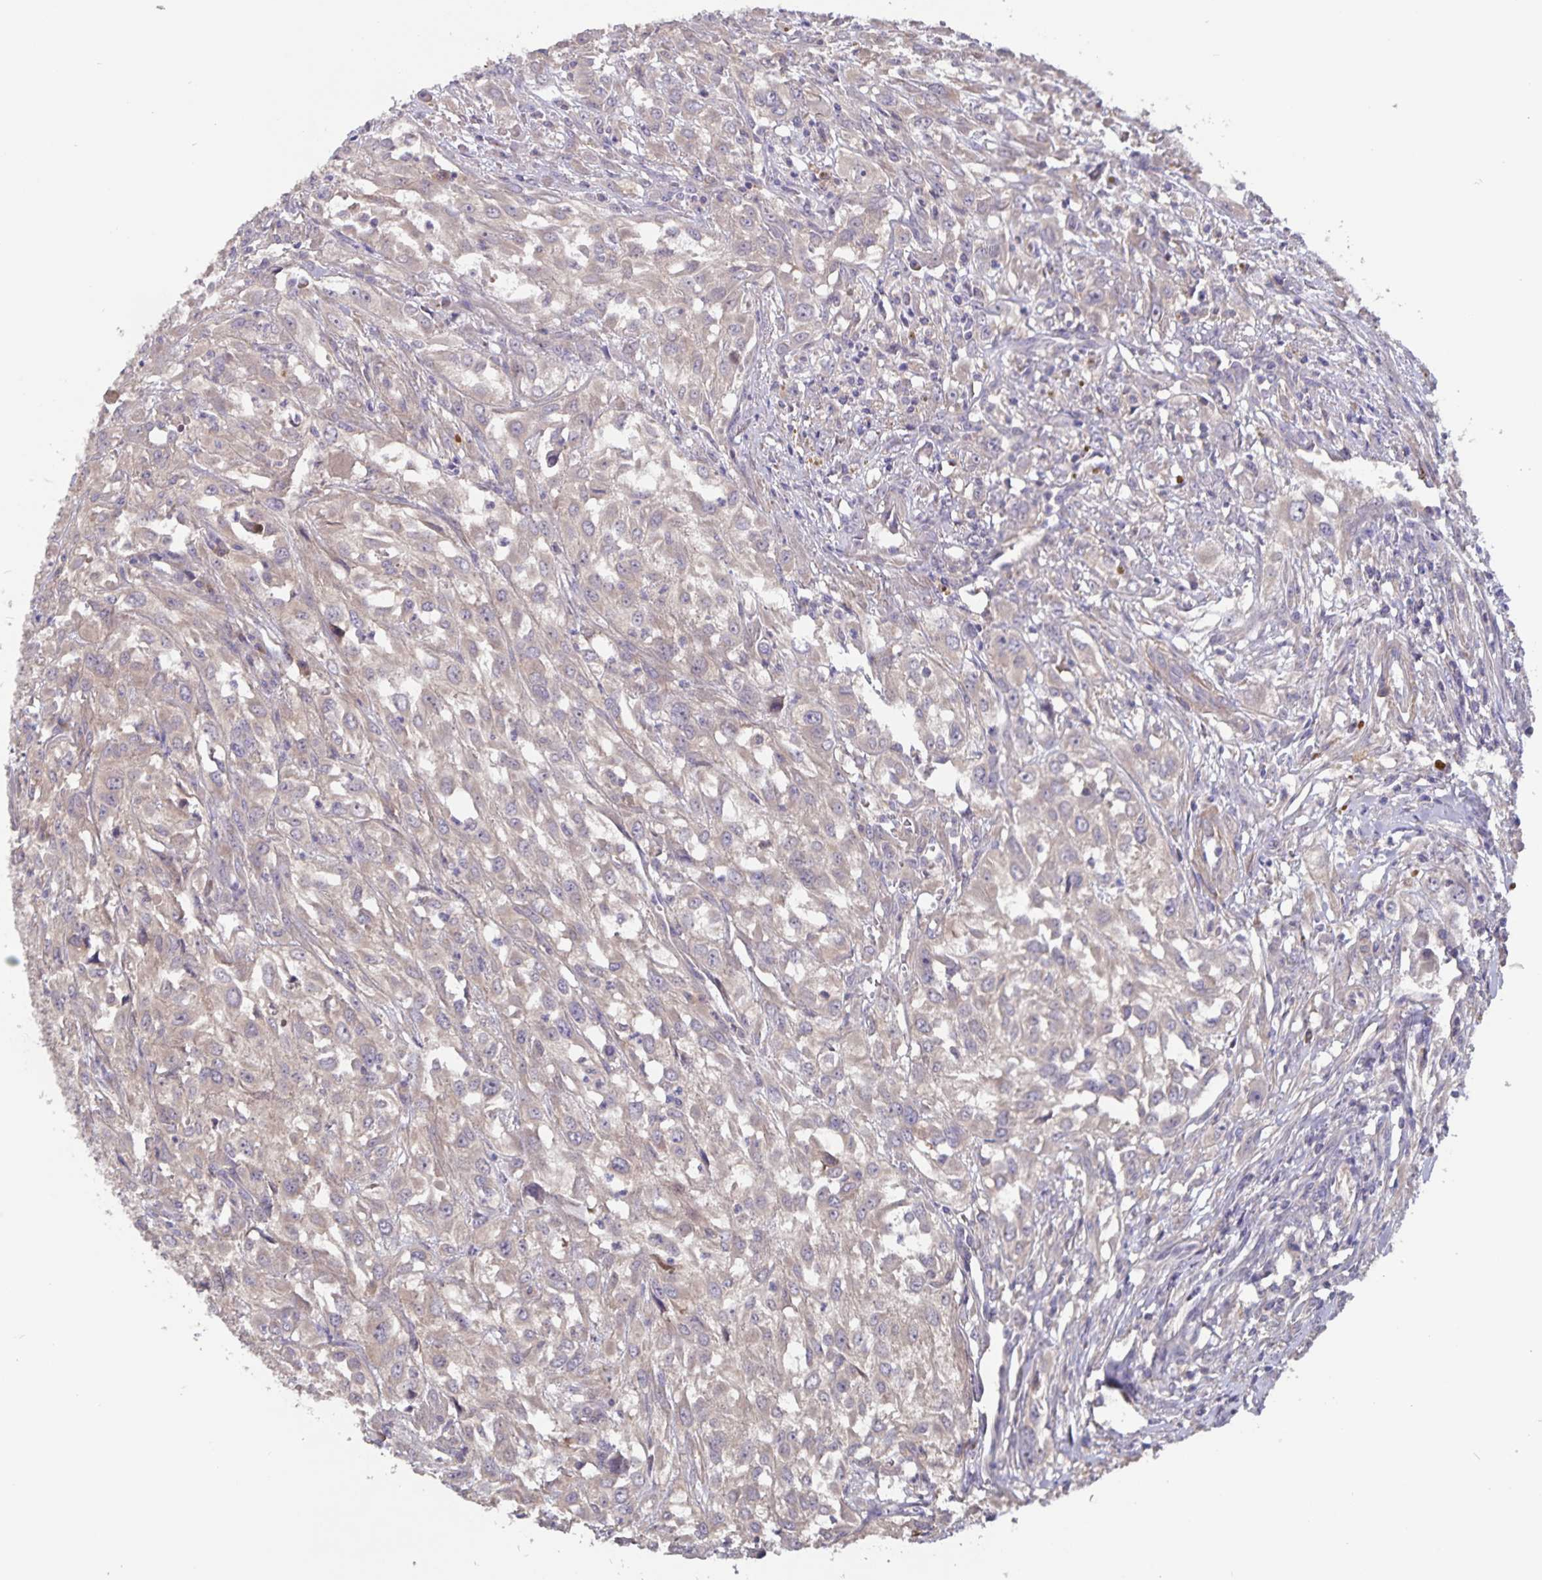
{"staining": {"intensity": "weak", "quantity": "25%-75%", "location": "cytoplasmic/membranous"}, "tissue": "urothelial cancer", "cell_type": "Tumor cells", "image_type": "cancer", "snomed": [{"axis": "morphology", "description": "Urothelial carcinoma, High grade"}, {"axis": "topography", "description": "Urinary bladder"}], "caption": "Immunohistochemistry (IHC) photomicrograph of neoplastic tissue: urothelial carcinoma (high-grade) stained using IHC exhibits low levels of weak protein expression localized specifically in the cytoplasmic/membranous of tumor cells, appearing as a cytoplasmic/membranous brown color.", "gene": "FBXL16", "patient": {"sex": "male", "age": 67}}